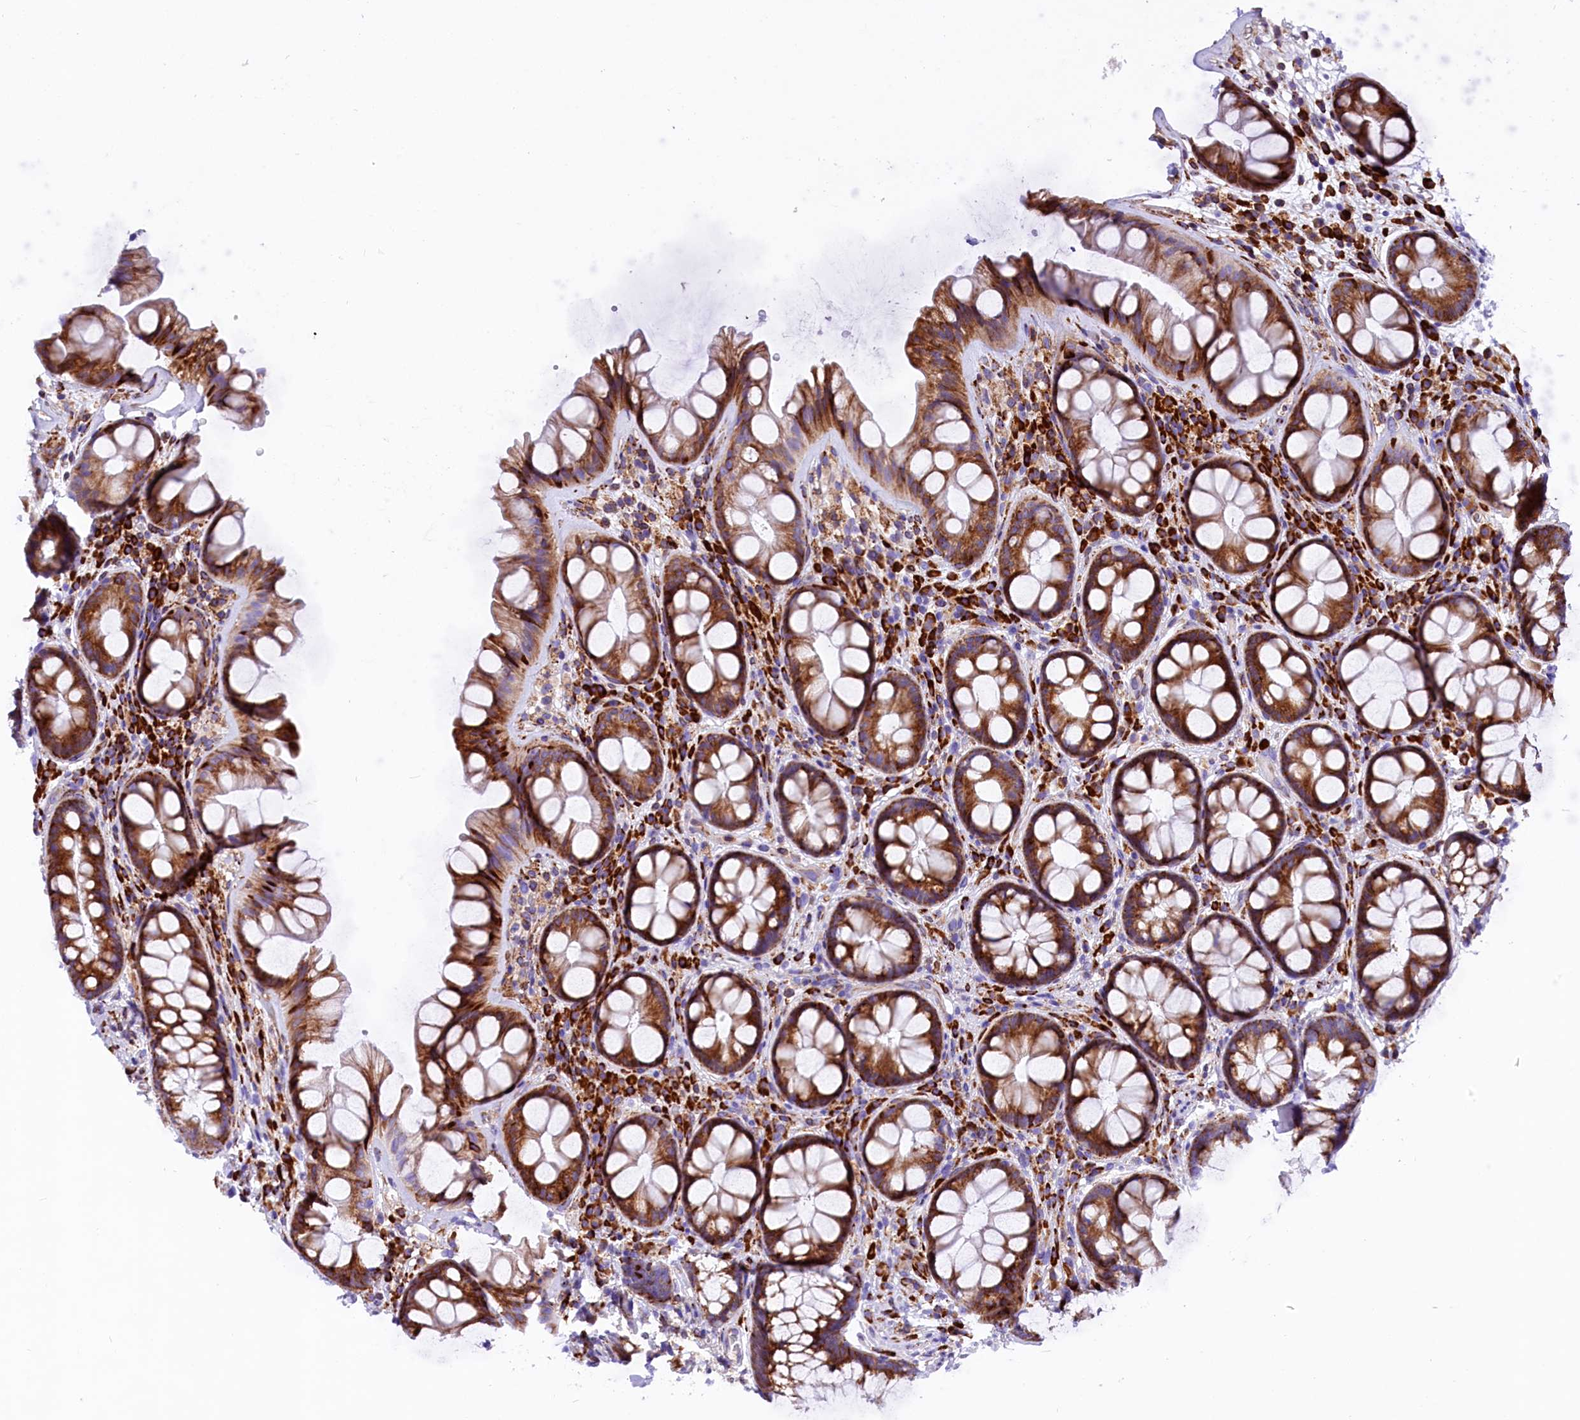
{"staining": {"intensity": "moderate", "quantity": ">75%", "location": "cytoplasmic/membranous"}, "tissue": "rectum", "cell_type": "Glandular cells", "image_type": "normal", "snomed": [{"axis": "morphology", "description": "Normal tissue, NOS"}, {"axis": "topography", "description": "Rectum"}], "caption": "A histopathology image of rectum stained for a protein displays moderate cytoplasmic/membranous brown staining in glandular cells.", "gene": "CMTR2", "patient": {"sex": "male", "age": 74}}